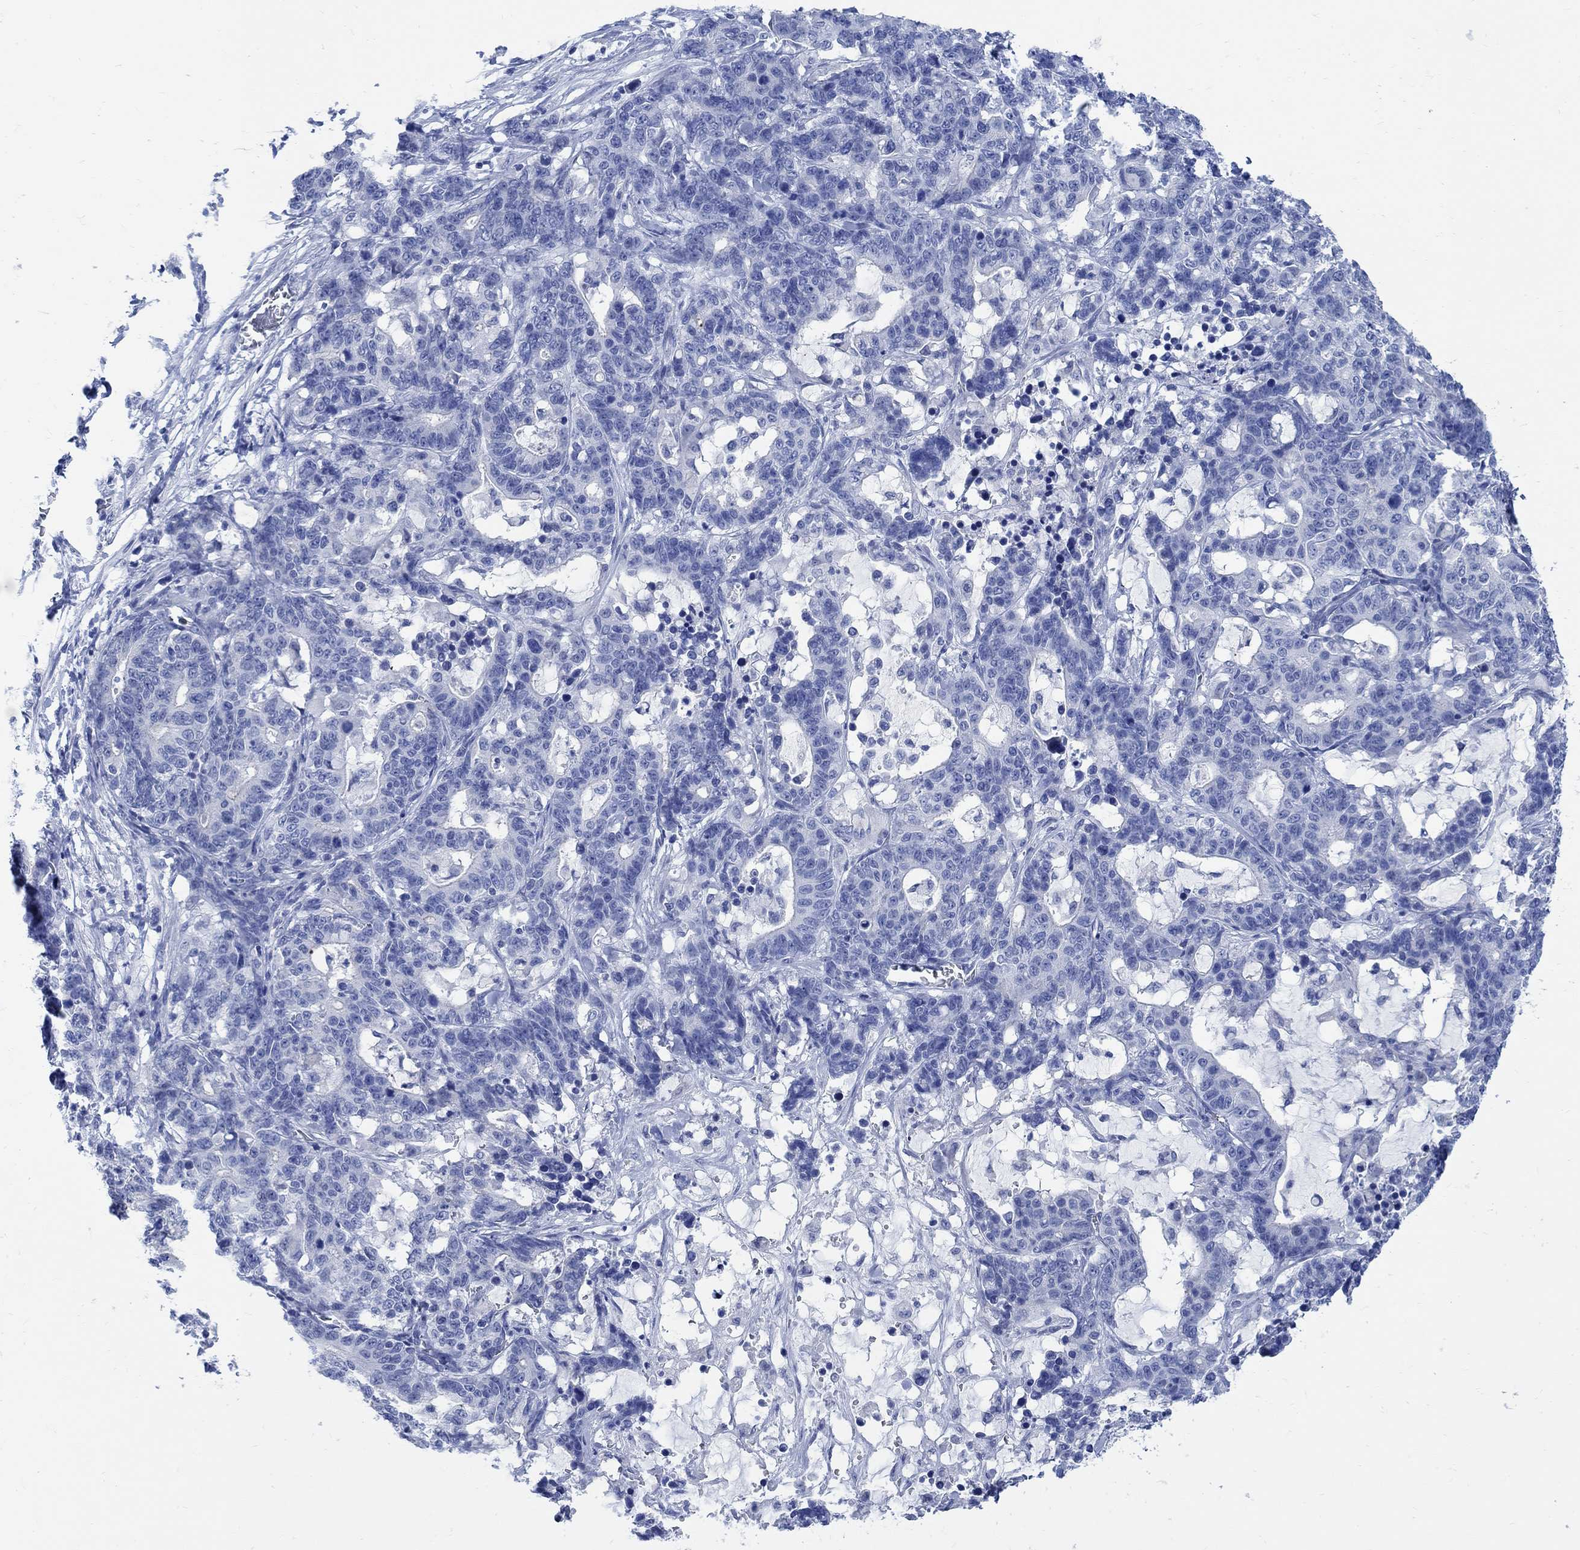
{"staining": {"intensity": "negative", "quantity": "none", "location": "none"}, "tissue": "stomach cancer", "cell_type": "Tumor cells", "image_type": "cancer", "snomed": [{"axis": "morphology", "description": "Normal tissue, NOS"}, {"axis": "morphology", "description": "Adenocarcinoma, NOS"}, {"axis": "topography", "description": "Stomach"}], "caption": "A photomicrograph of human adenocarcinoma (stomach) is negative for staining in tumor cells. (DAB (3,3'-diaminobenzidine) immunohistochemistry (IHC) with hematoxylin counter stain).", "gene": "CAMK2N1", "patient": {"sex": "female", "age": 64}}